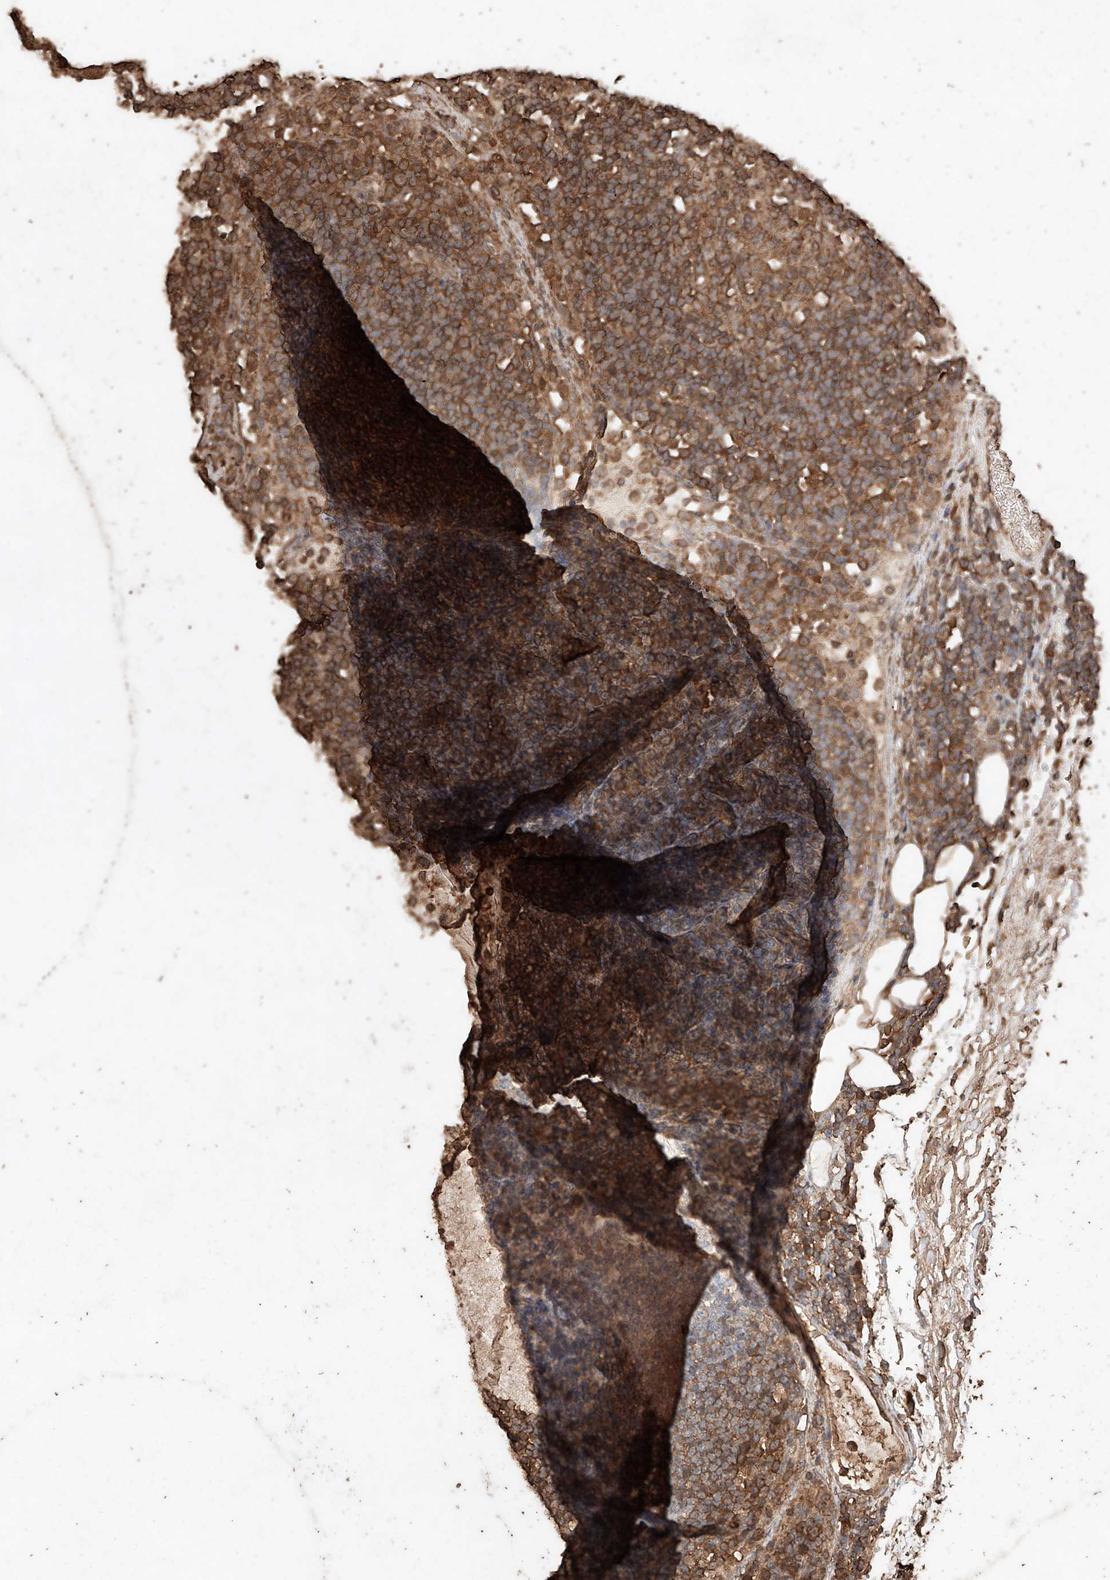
{"staining": {"intensity": "moderate", "quantity": ">75%", "location": "cytoplasmic/membranous"}, "tissue": "lymph node", "cell_type": "Germinal center cells", "image_type": "normal", "snomed": [{"axis": "morphology", "description": "Normal tissue, NOS"}, {"axis": "topography", "description": "Lymph node"}], "caption": "DAB (3,3'-diaminobenzidine) immunohistochemical staining of unremarkable lymph node exhibits moderate cytoplasmic/membranous protein expression in about >75% of germinal center cells.", "gene": "M6PR", "patient": {"sex": "female", "age": 53}}